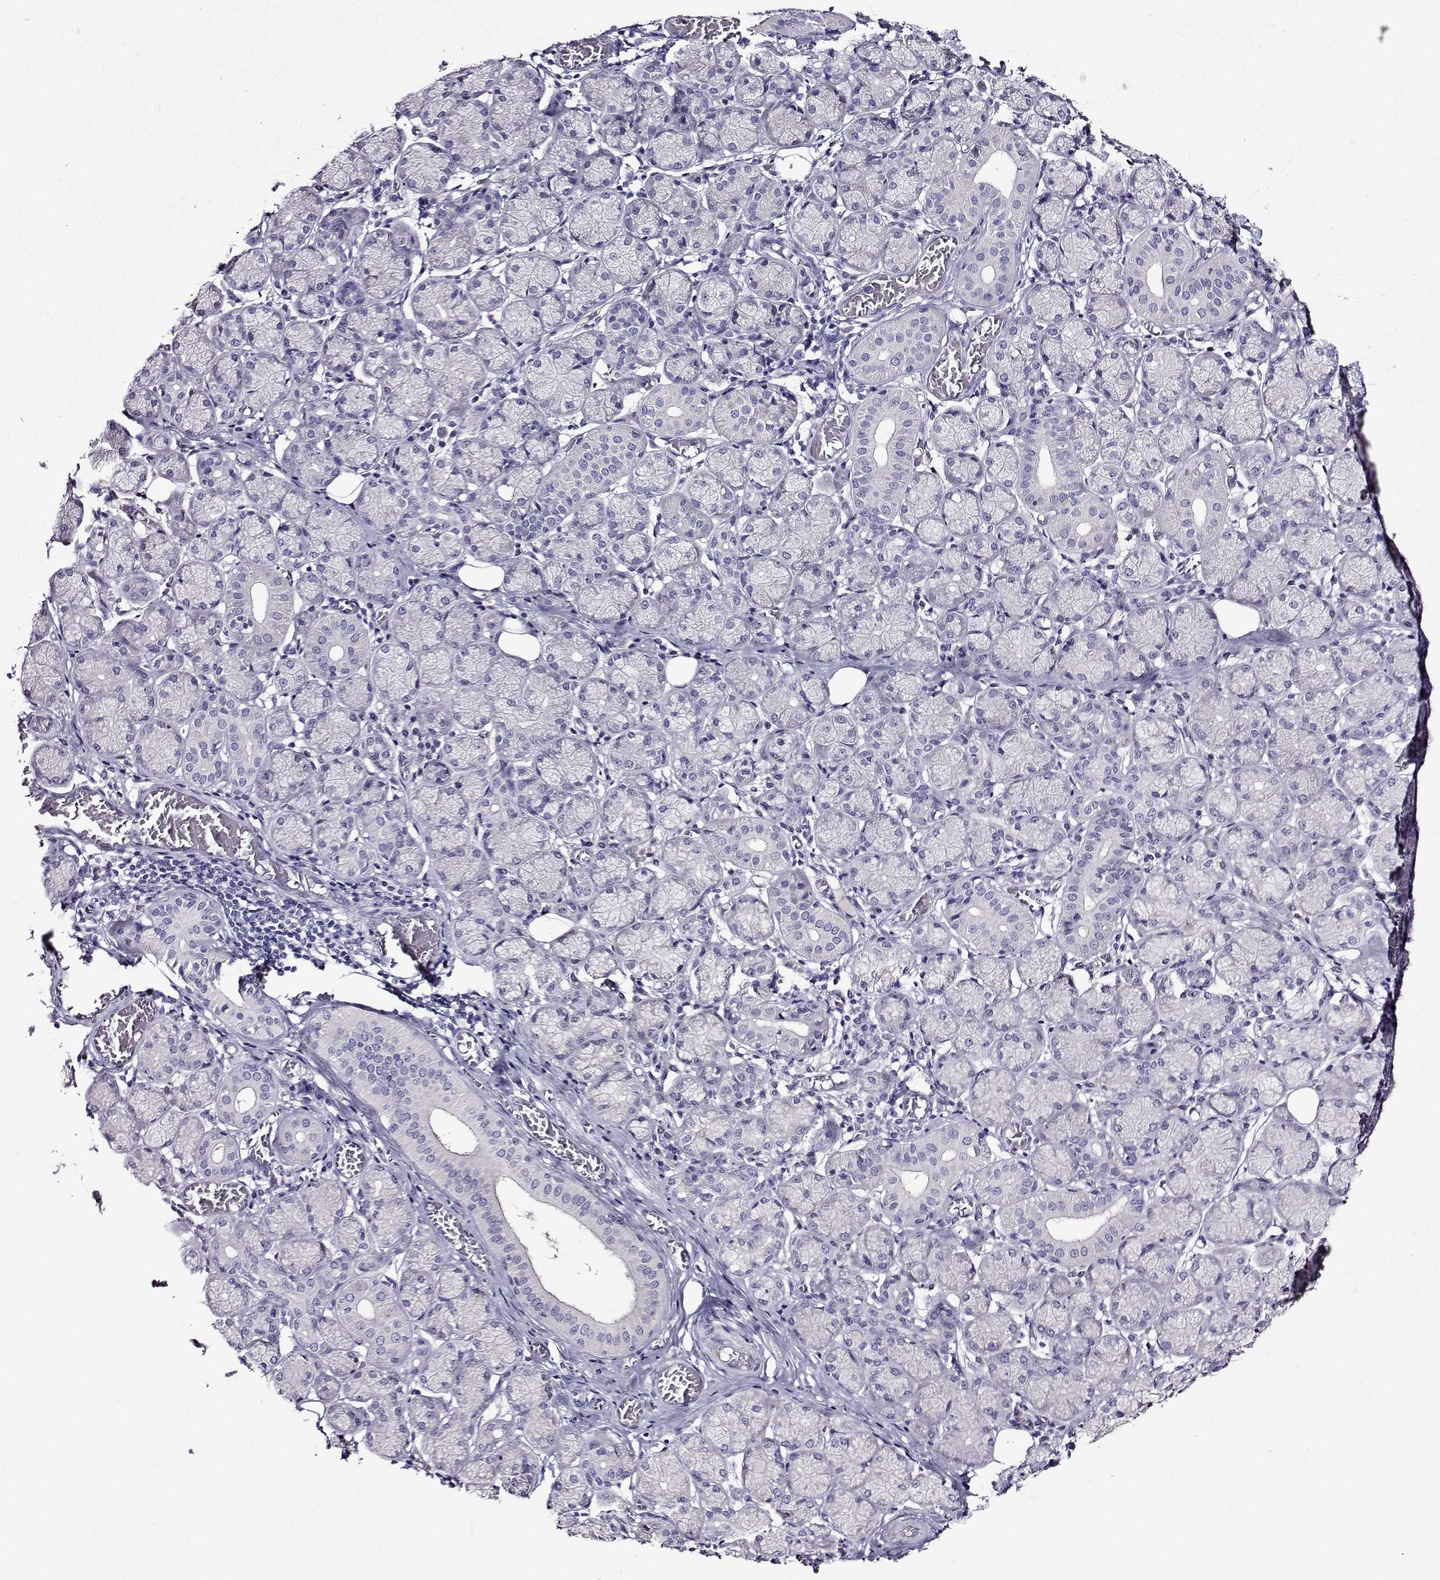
{"staining": {"intensity": "negative", "quantity": "none", "location": "none"}, "tissue": "salivary gland", "cell_type": "Glandular cells", "image_type": "normal", "snomed": [{"axis": "morphology", "description": "Normal tissue, NOS"}, {"axis": "topography", "description": "Salivary gland"}, {"axis": "topography", "description": "Peripheral nerve tissue"}], "caption": "The immunohistochemistry micrograph has no significant staining in glandular cells of salivary gland. The staining is performed using DAB brown chromogen with nuclei counter-stained in using hematoxylin.", "gene": "TMEM266", "patient": {"sex": "female", "age": 24}}